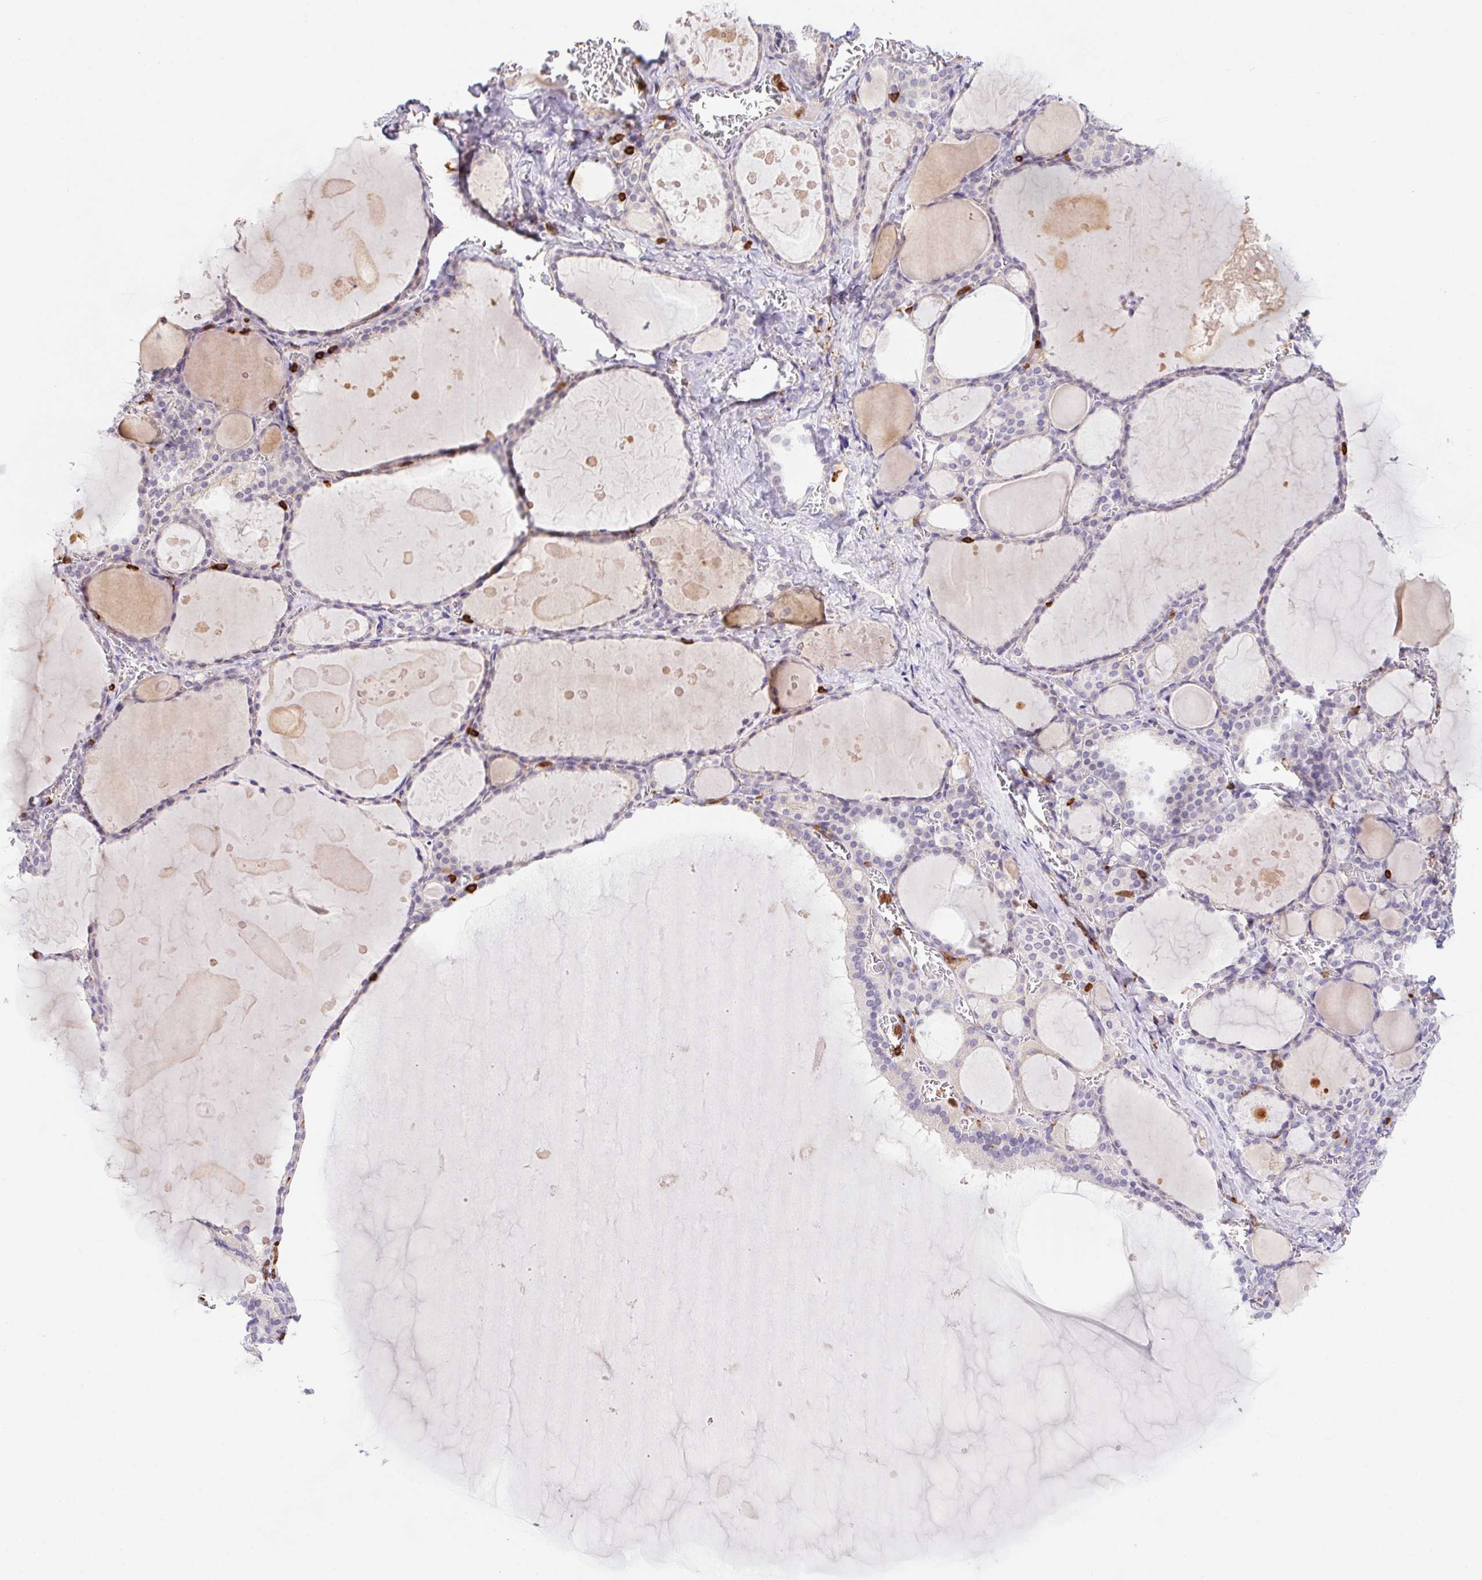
{"staining": {"intensity": "negative", "quantity": "none", "location": "none"}, "tissue": "thyroid gland", "cell_type": "Glandular cells", "image_type": "normal", "snomed": [{"axis": "morphology", "description": "Normal tissue, NOS"}, {"axis": "topography", "description": "Thyroid gland"}], "caption": "High power microscopy micrograph of an immunohistochemistry micrograph of unremarkable thyroid gland, revealing no significant staining in glandular cells.", "gene": "APBB1IP", "patient": {"sex": "male", "age": 56}}